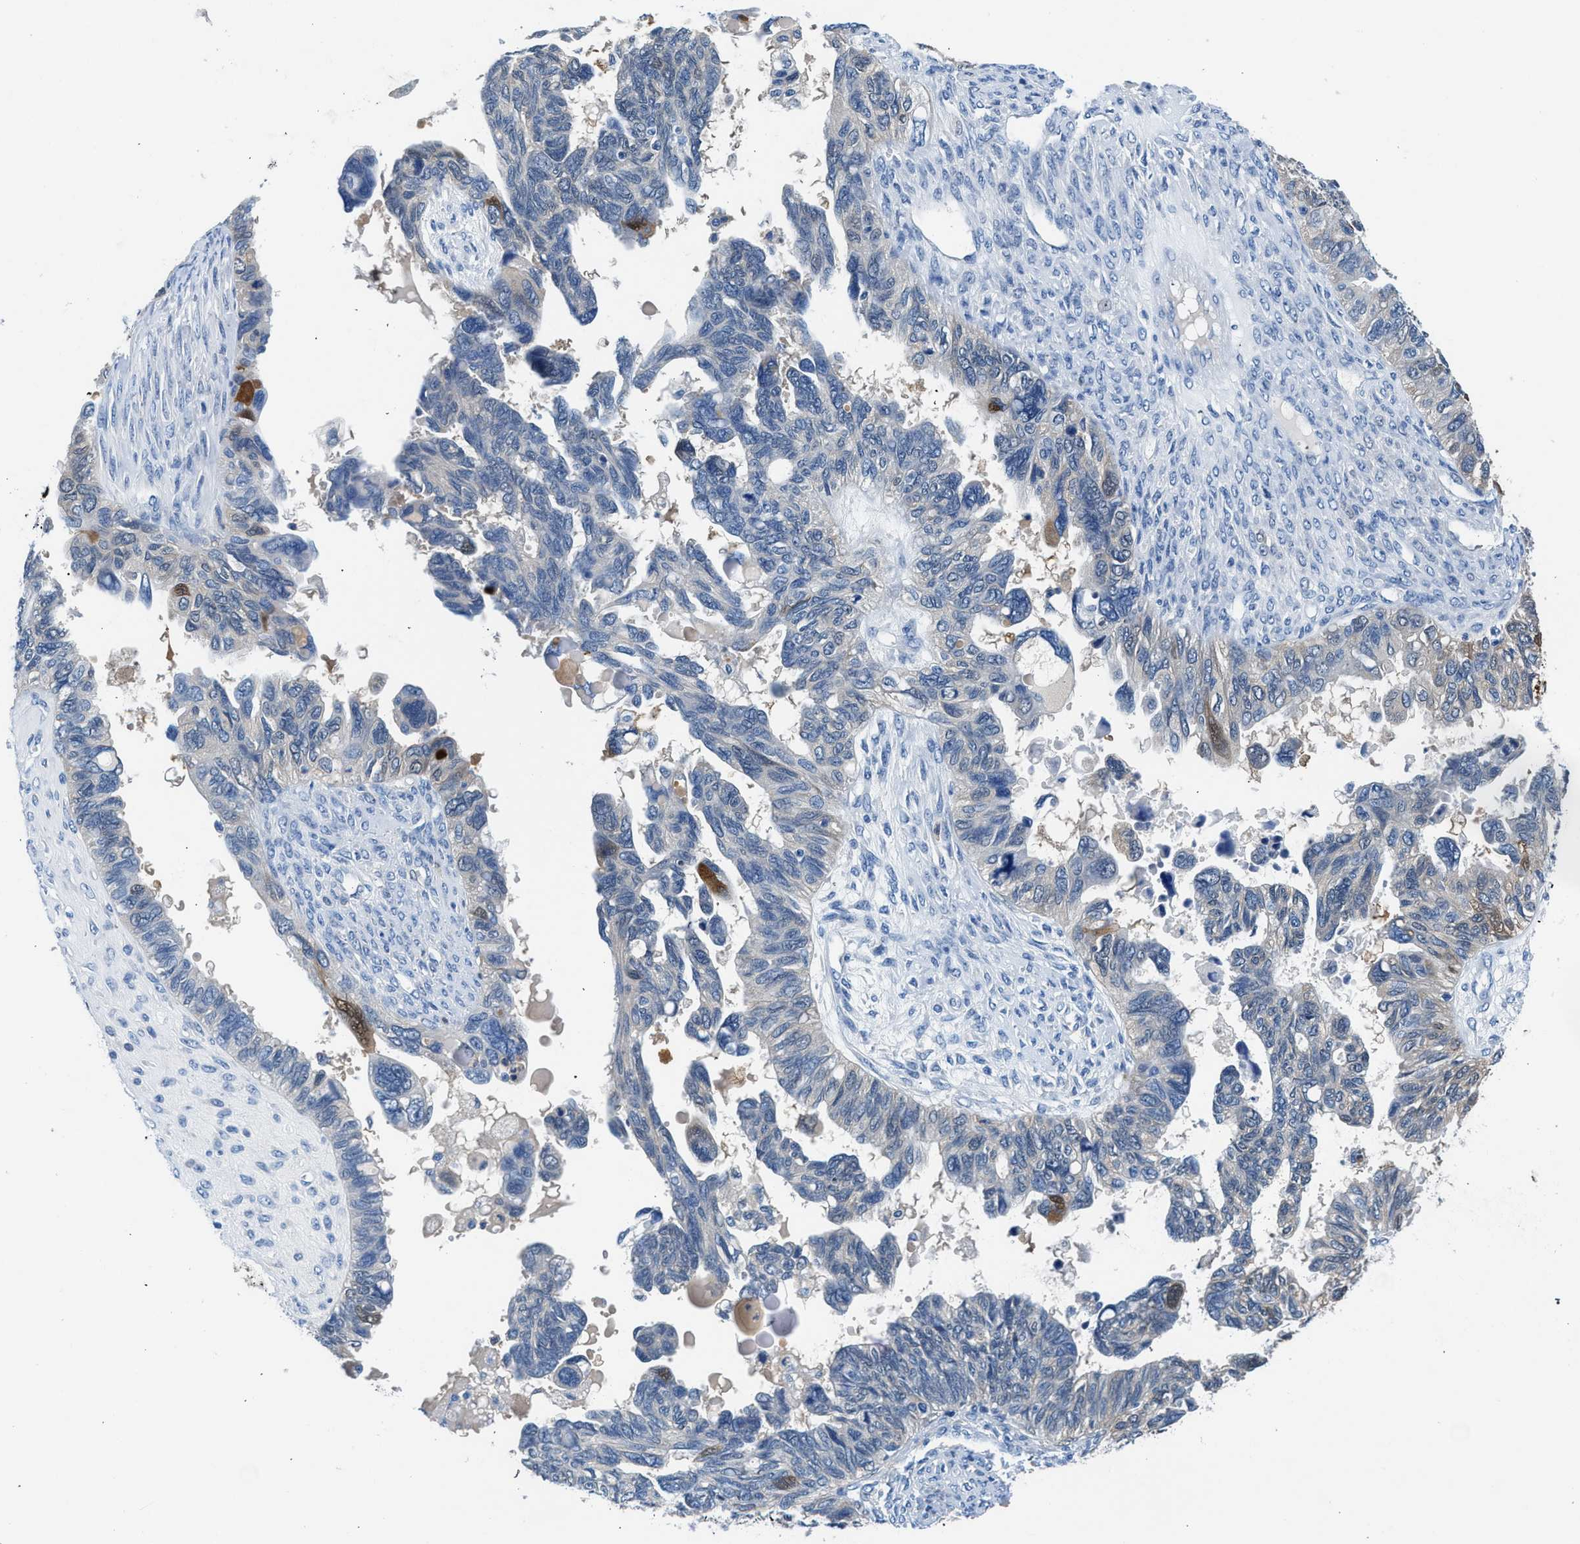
{"staining": {"intensity": "moderate", "quantity": "<25%", "location": "cytoplasmic/membranous,nuclear"}, "tissue": "ovarian cancer", "cell_type": "Tumor cells", "image_type": "cancer", "snomed": [{"axis": "morphology", "description": "Cystadenocarcinoma, serous, NOS"}, {"axis": "topography", "description": "Ovary"}], "caption": "Brown immunohistochemical staining in human serous cystadenocarcinoma (ovarian) displays moderate cytoplasmic/membranous and nuclear positivity in approximately <25% of tumor cells.", "gene": "FADS6", "patient": {"sex": "female", "age": 79}}